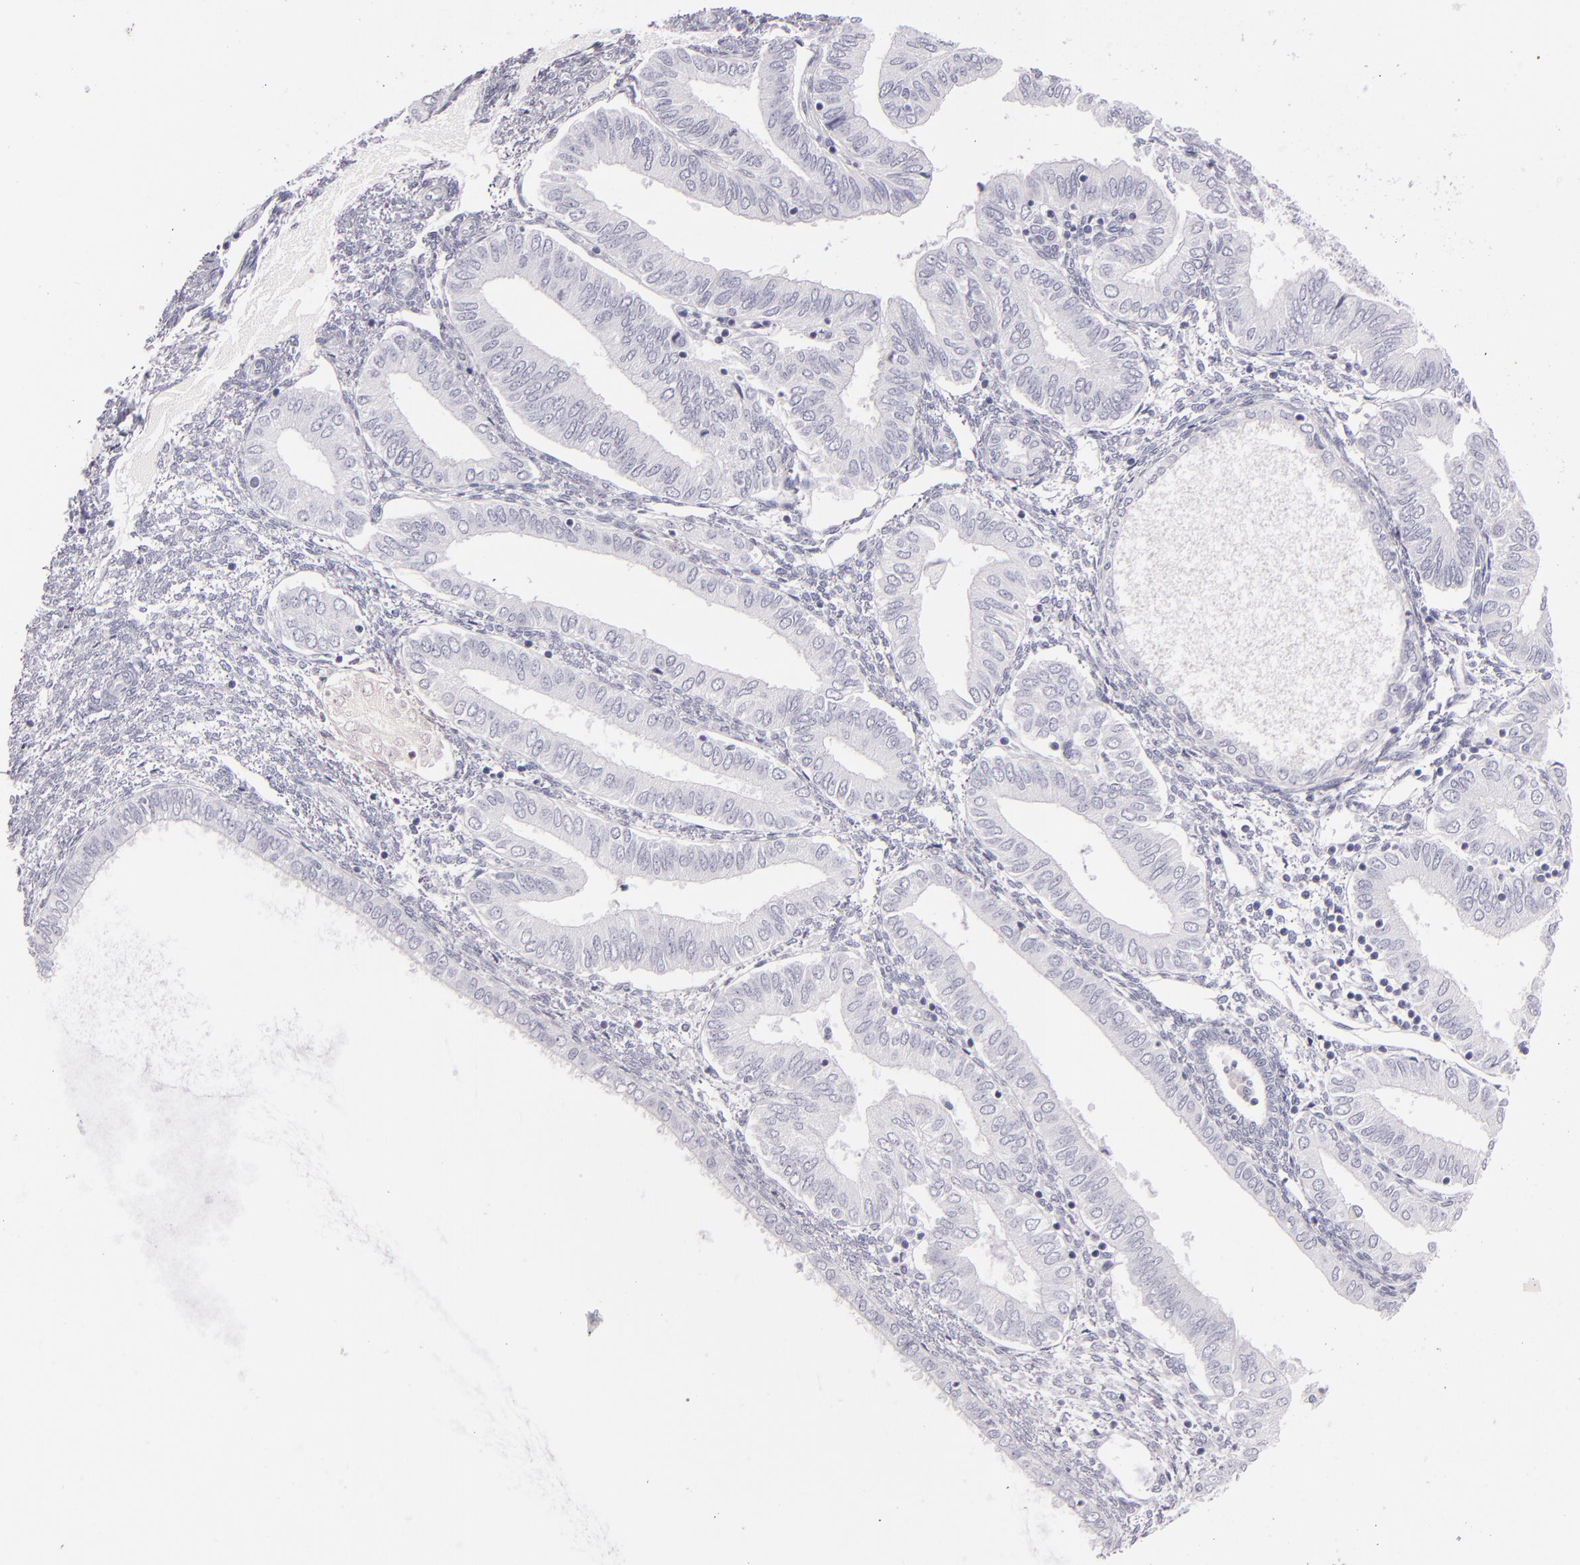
{"staining": {"intensity": "negative", "quantity": "none", "location": "none"}, "tissue": "endometrial cancer", "cell_type": "Tumor cells", "image_type": "cancer", "snomed": [{"axis": "morphology", "description": "Adenocarcinoma, NOS"}, {"axis": "topography", "description": "Endometrium"}], "caption": "High magnification brightfield microscopy of endometrial cancer stained with DAB (3,3'-diaminobenzidine) (brown) and counterstained with hematoxylin (blue): tumor cells show no significant expression. (DAB (3,3'-diaminobenzidine) immunohistochemistry, high magnification).", "gene": "FABP1", "patient": {"sex": "female", "age": 51}}